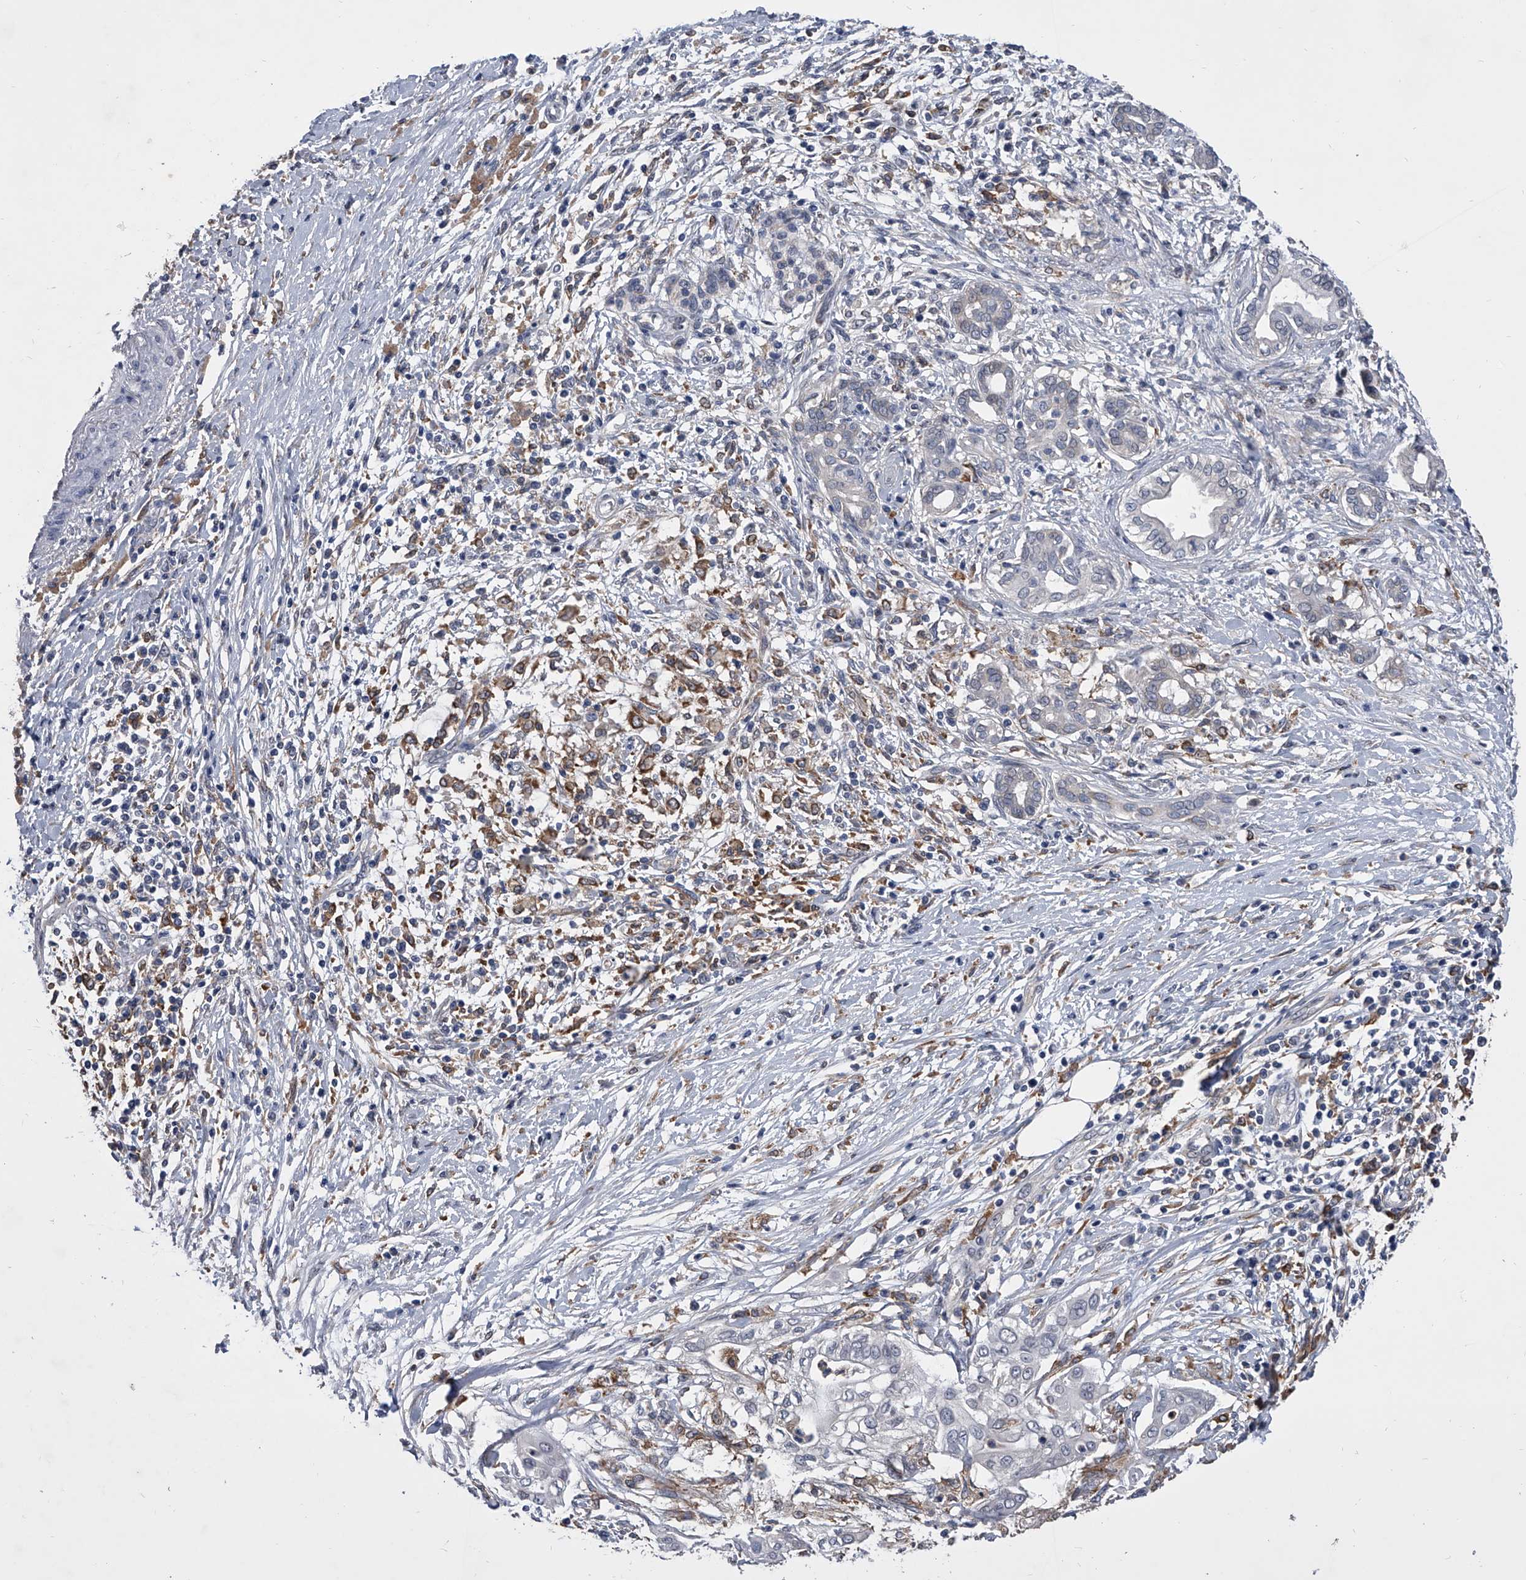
{"staining": {"intensity": "negative", "quantity": "none", "location": "none"}, "tissue": "pancreatic cancer", "cell_type": "Tumor cells", "image_type": "cancer", "snomed": [{"axis": "morphology", "description": "Adenocarcinoma, NOS"}, {"axis": "topography", "description": "Pancreas"}], "caption": "The histopathology image reveals no significant positivity in tumor cells of pancreatic cancer (adenocarcinoma). The staining is performed using DAB (3,3'-diaminobenzidine) brown chromogen with nuclei counter-stained in using hematoxylin.", "gene": "MAP4K3", "patient": {"sex": "male", "age": 58}}